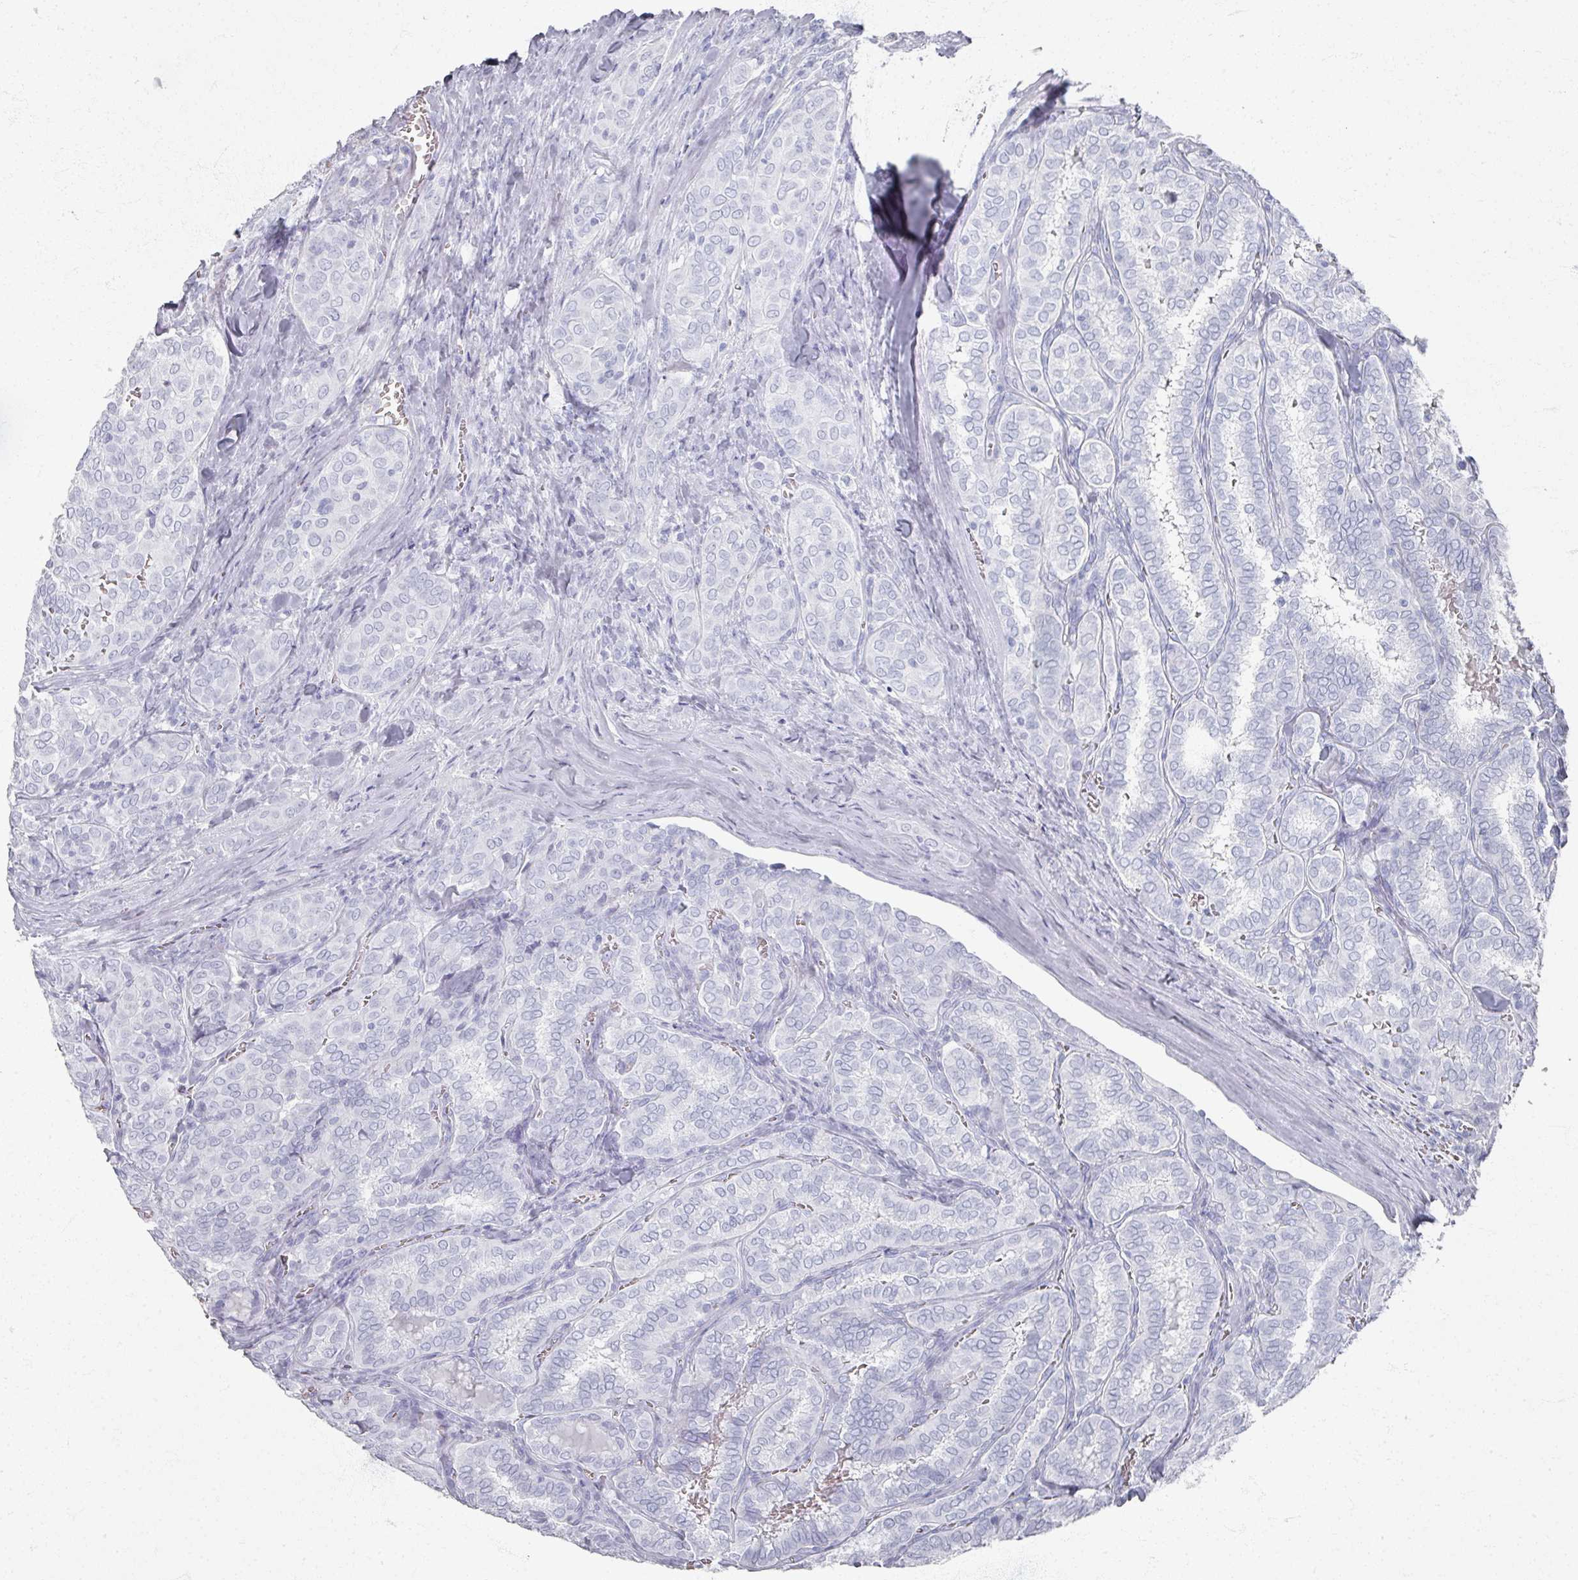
{"staining": {"intensity": "negative", "quantity": "none", "location": "none"}, "tissue": "thyroid cancer", "cell_type": "Tumor cells", "image_type": "cancer", "snomed": [{"axis": "morphology", "description": "Papillary adenocarcinoma, NOS"}, {"axis": "topography", "description": "Thyroid gland"}], "caption": "Immunohistochemistry image of thyroid papillary adenocarcinoma stained for a protein (brown), which demonstrates no staining in tumor cells.", "gene": "PSKH1", "patient": {"sex": "female", "age": 30}}